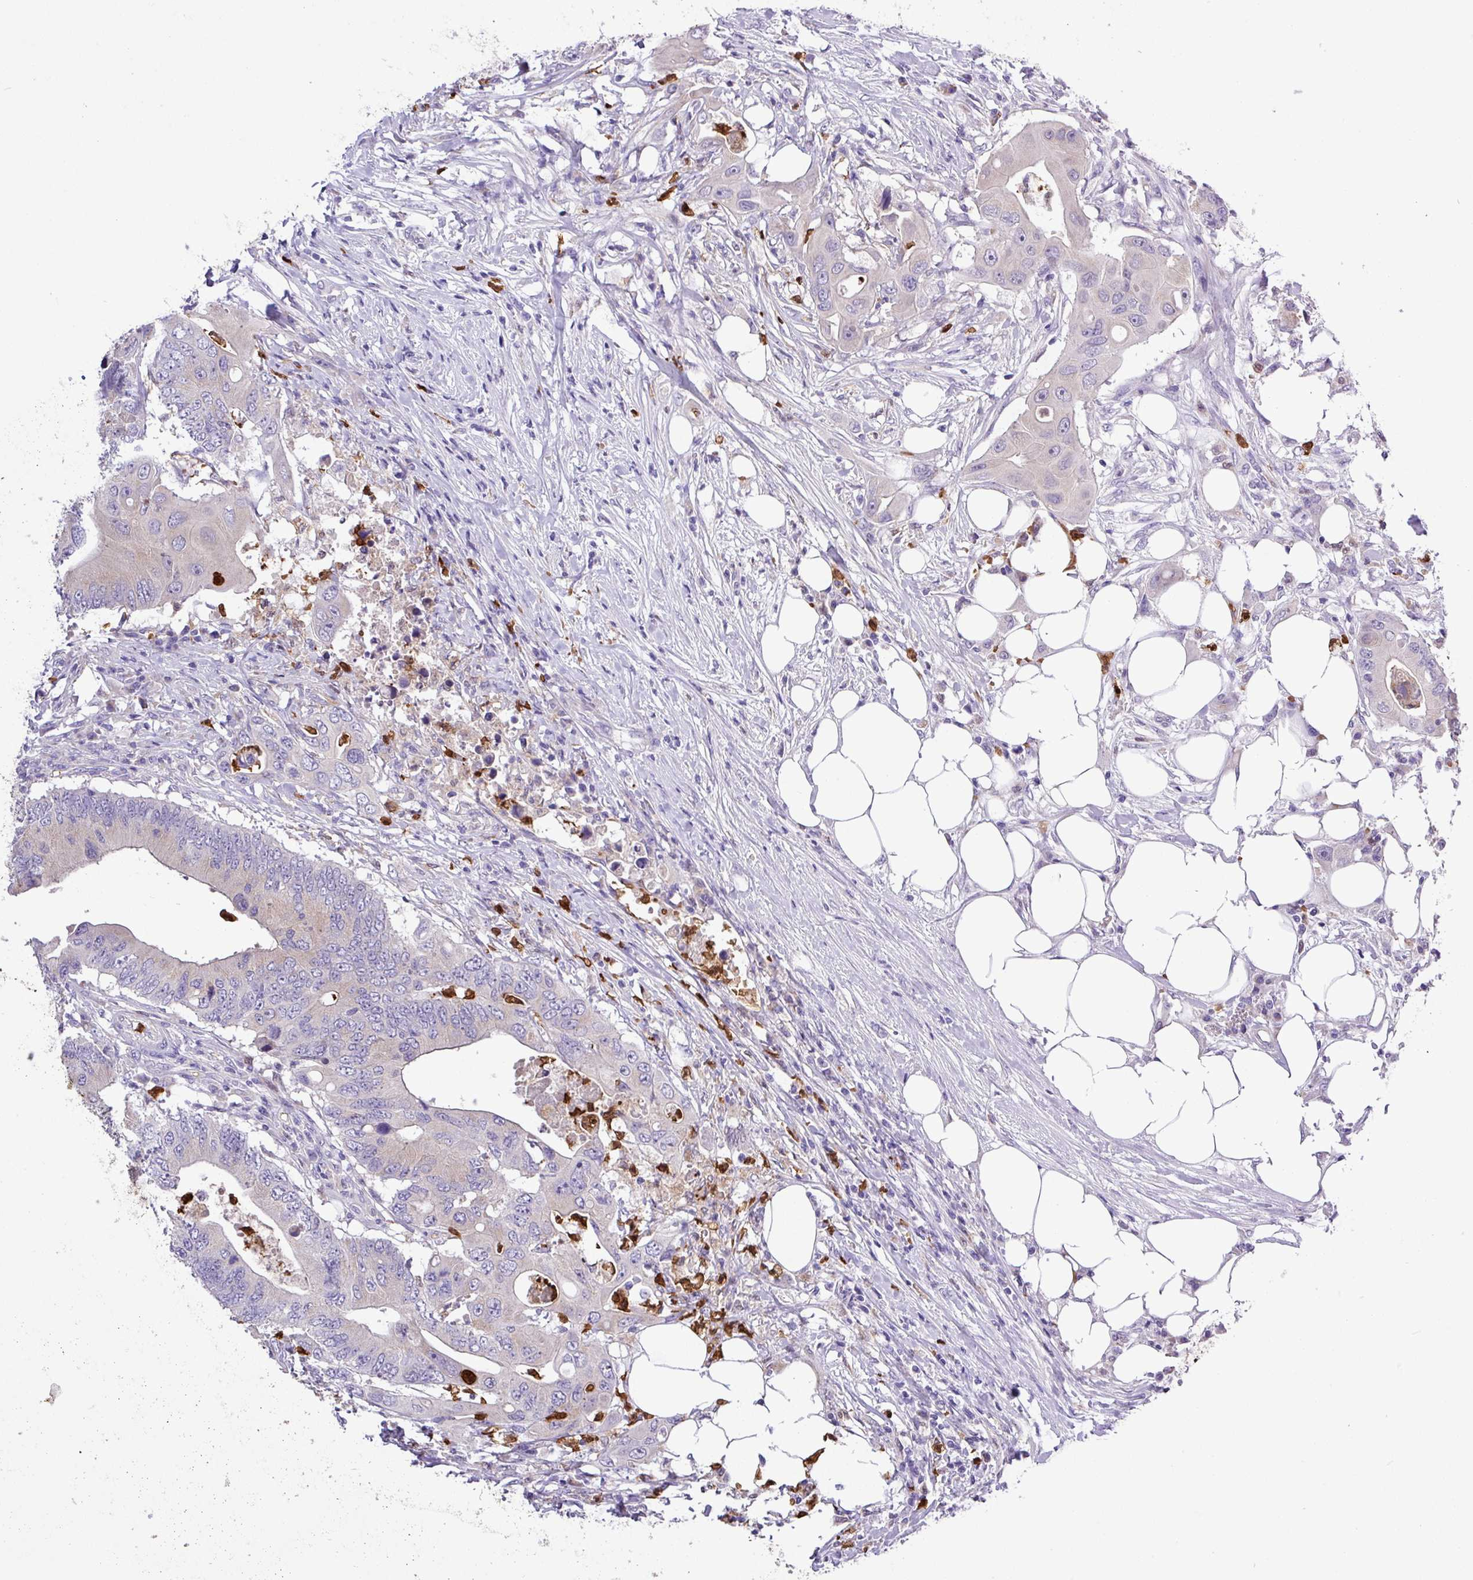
{"staining": {"intensity": "negative", "quantity": "none", "location": "none"}, "tissue": "colorectal cancer", "cell_type": "Tumor cells", "image_type": "cancer", "snomed": [{"axis": "morphology", "description": "Adenocarcinoma, NOS"}, {"axis": "topography", "description": "Colon"}], "caption": "Immunohistochemistry (IHC) photomicrograph of human colorectal adenocarcinoma stained for a protein (brown), which demonstrates no expression in tumor cells. (Immunohistochemistry, brightfield microscopy, high magnification).", "gene": "MGAT4B", "patient": {"sex": "male", "age": 71}}